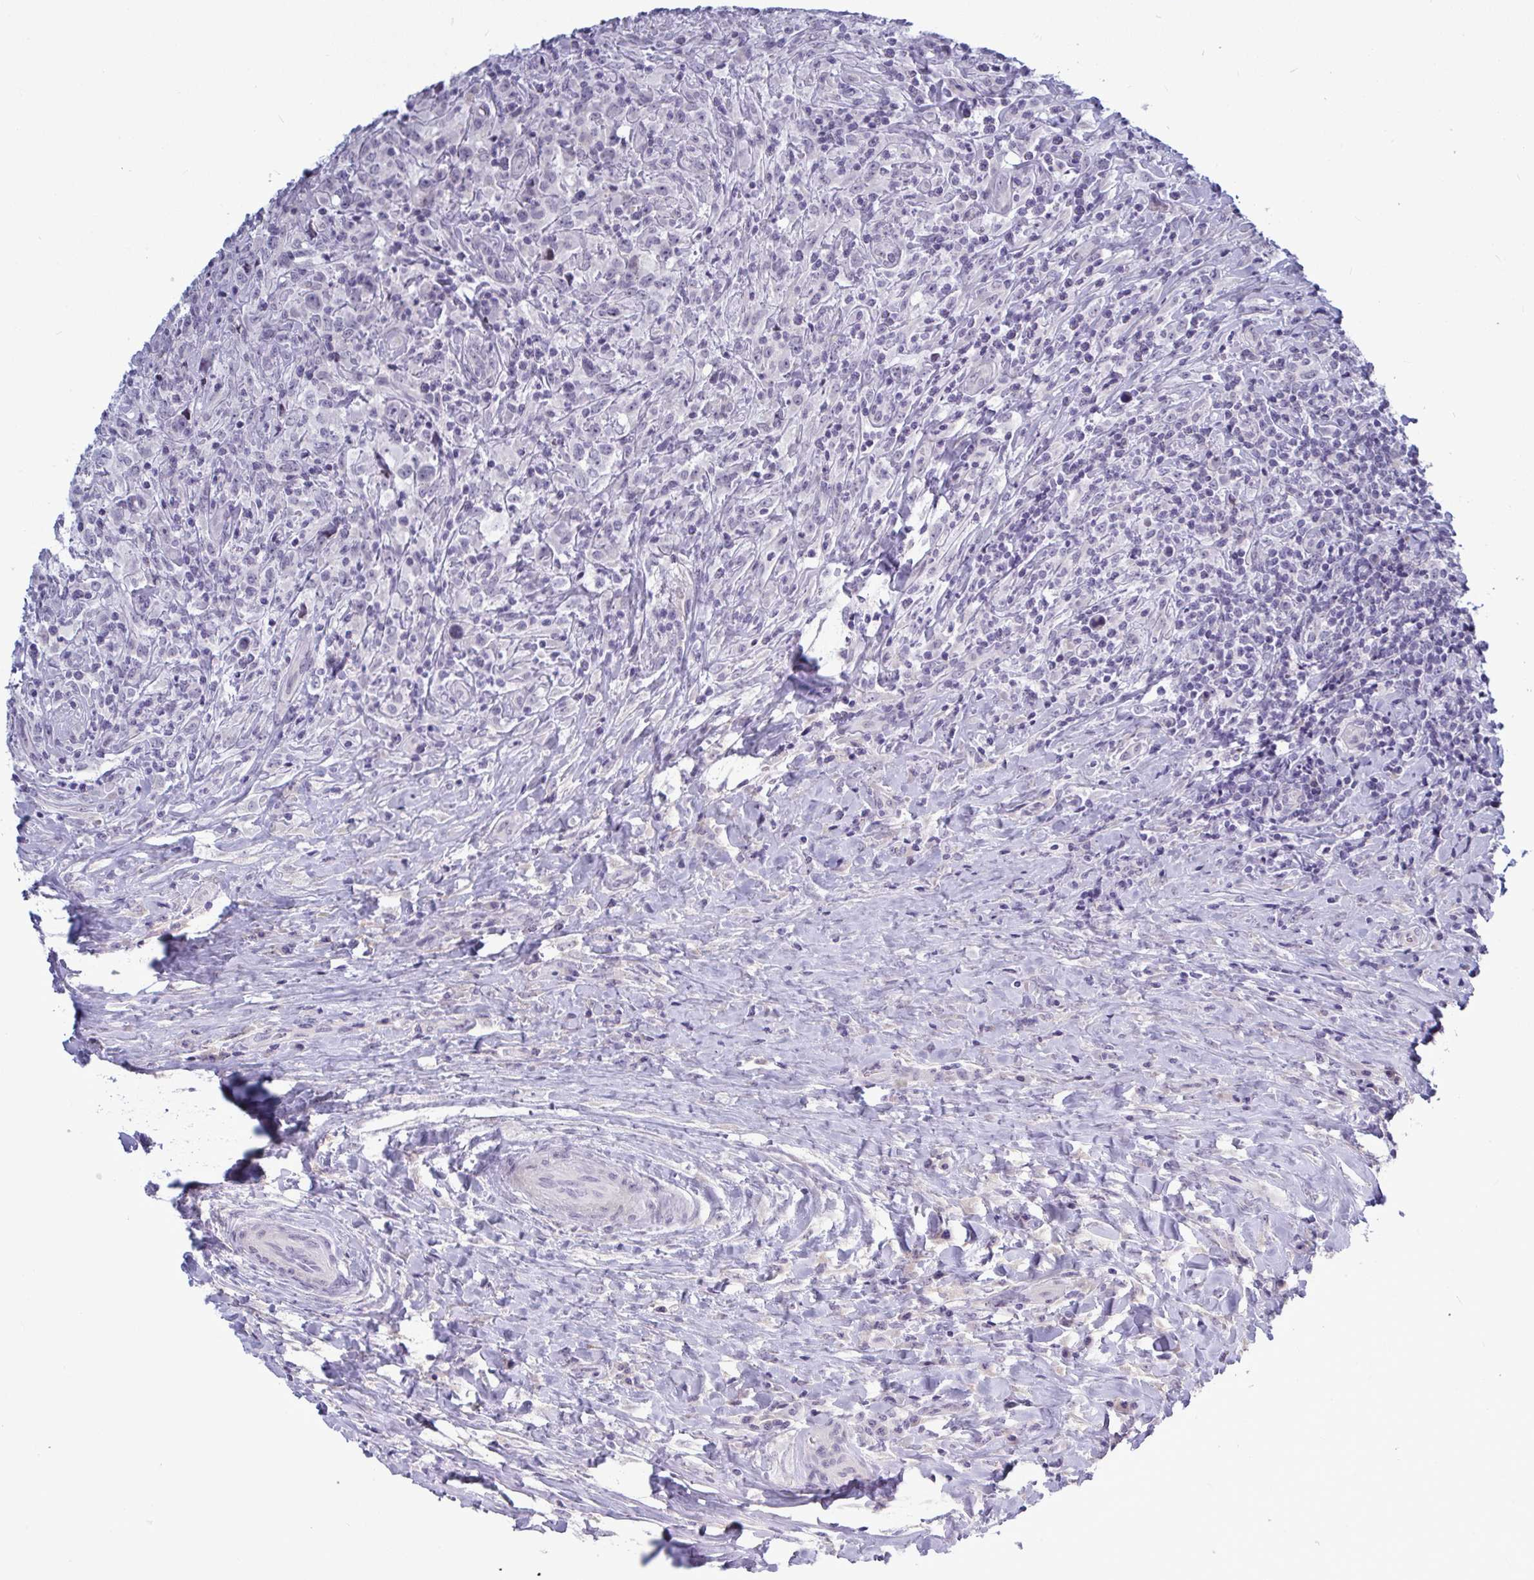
{"staining": {"intensity": "negative", "quantity": "none", "location": "none"}, "tissue": "lymphoma", "cell_type": "Tumor cells", "image_type": "cancer", "snomed": [{"axis": "morphology", "description": "Hodgkin's disease, NOS"}, {"axis": "topography", "description": "Lymph node"}], "caption": "Immunohistochemistry image of neoplastic tissue: human Hodgkin's disease stained with DAB (3,3'-diaminobenzidine) exhibits no significant protein expression in tumor cells. (DAB immunohistochemistry with hematoxylin counter stain).", "gene": "TCEAL8", "patient": {"sex": "female", "age": 18}}